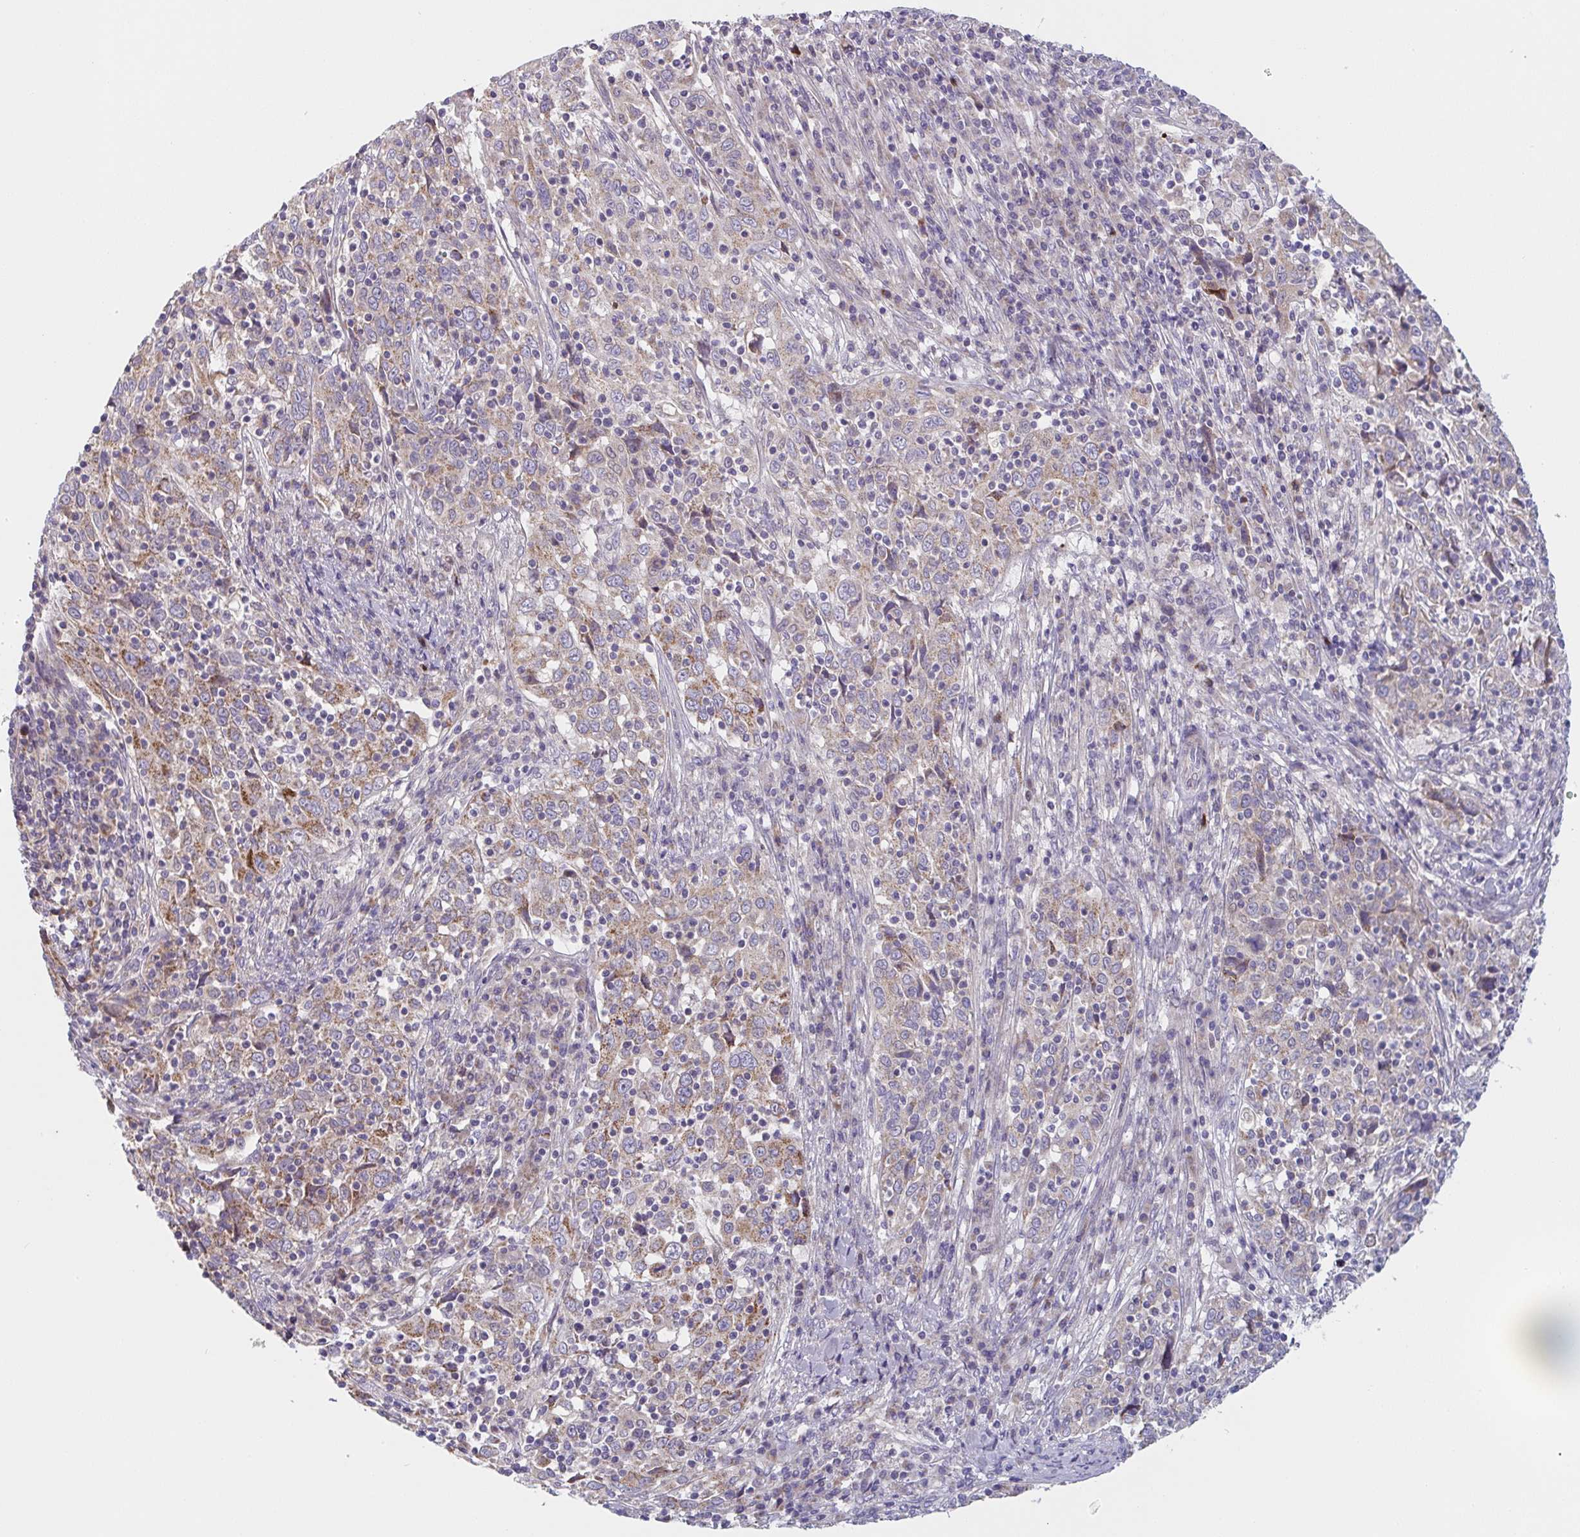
{"staining": {"intensity": "moderate", "quantity": "<25%", "location": "cytoplasmic/membranous"}, "tissue": "cervical cancer", "cell_type": "Tumor cells", "image_type": "cancer", "snomed": [{"axis": "morphology", "description": "Squamous cell carcinoma, NOS"}, {"axis": "topography", "description": "Cervix"}], "caption": "High-magnification brightfield microscopy of cervical squamous cell carcinoma stained with DAB (3,3'-diaminobenzidine) (brown) and counterstained with hematoxylin (blue). tumor cells exhibit moderate cytoplasmic/membranous positivity is seen in approximately<25% of cells. The staining was performed using DAB (3,3'-diaminobenzidine), with brown indicating positive protein expression. Nuclei are stained blue with hematoxylin.", "gene": "MRPS2", "patient": {"sex": "female", "age": 46}}